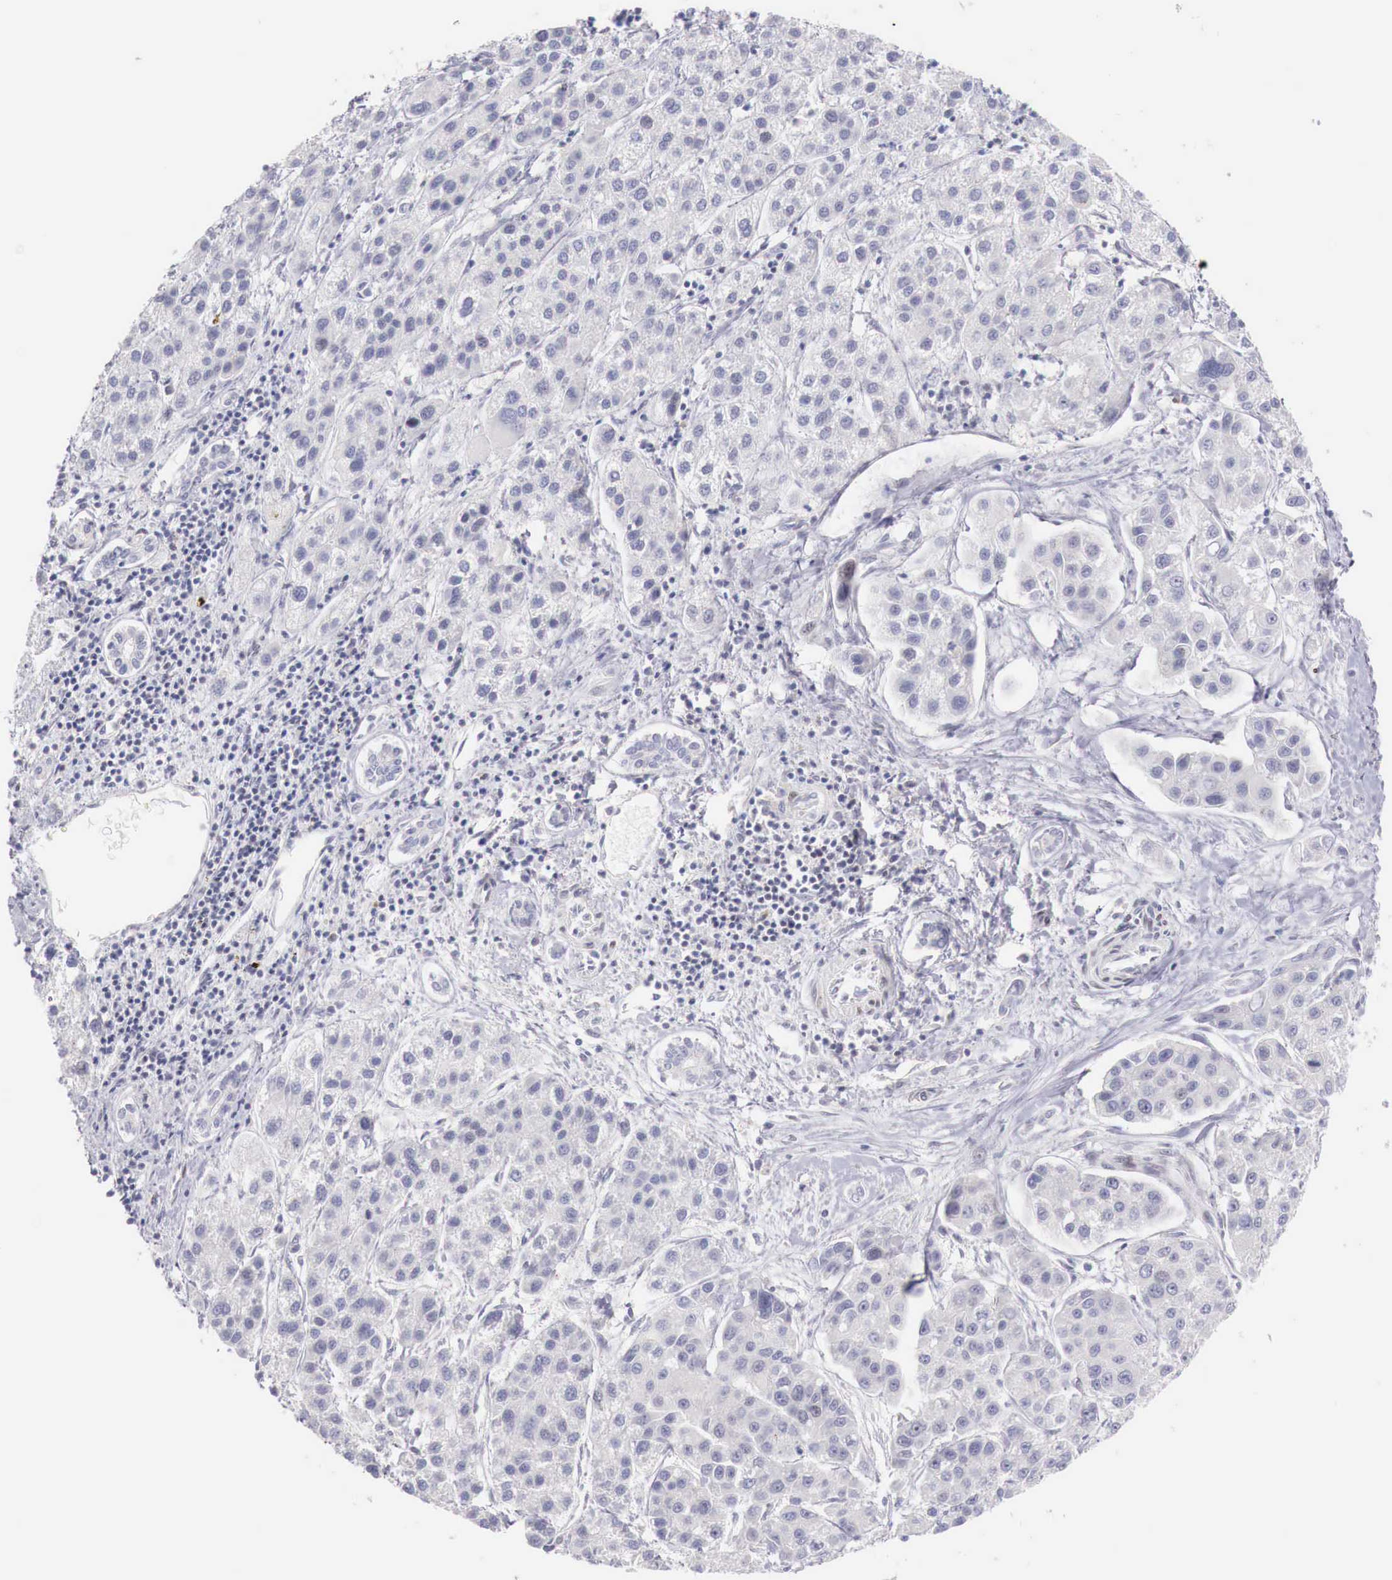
{"staining": {"intensity": "negative", "quantity": "none", "location": "none"}, "tissue": "liver cancer", "cell_type": "Tumor cells", "image_type": "cancer", "snomed": [{"axis": "morphology", "description": "Carcinoma, Hepatocellular, NOS"}, {"axis": "topography", "description": "Liver"}], "caption": "Immunohistochemistry (IHC) histopathology image of neoplastic tissue: hepatocellular carcinoma (liver) stained with DAB demonstrates no significant protein expression in tumor cells. The staining is performed using DAB brown chromogen with nuclei counter-stained in using hematoxylin.", "gene": "CLCN5", "patient": {"sex": "female", "age": 85}}